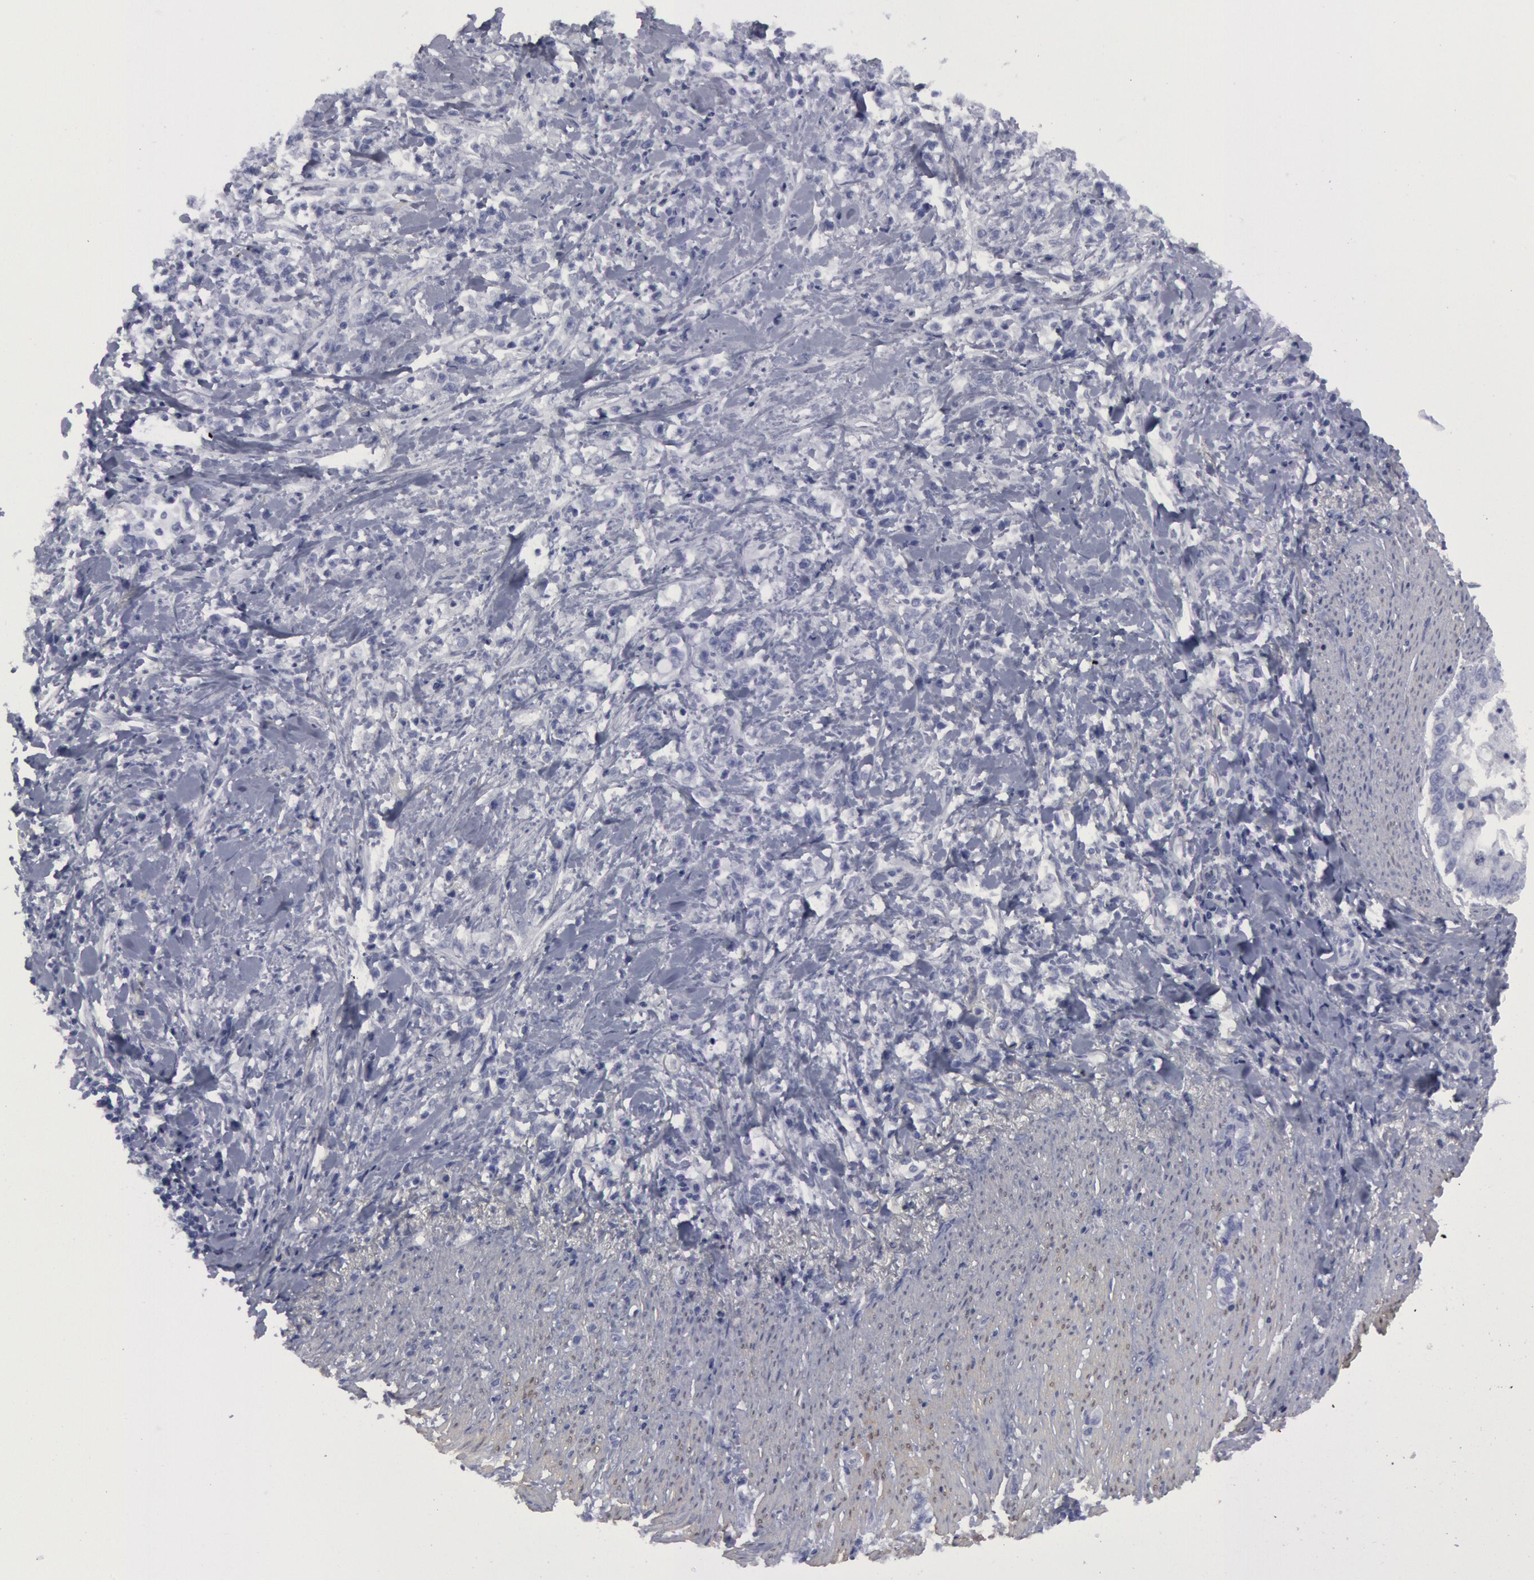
{"staining": {"intensity": "negative", "quantity": "none", "location": "none"}, "tissue": "stomach cancer", "cell_type": "Tumor cells", "image_type": "cancer", "snomed": [{"axis": "morphology", "description": "Adenocarcinoma, NOS"}, {"axis": "topography", "description": "Stomach, lower"}], "caption": "The micrograph exhibits no staining of tumor cells in stomach cancer (adenocarcinoma).", "gene": "FHL1", "patient": {"sex": "male", "age": 88}}